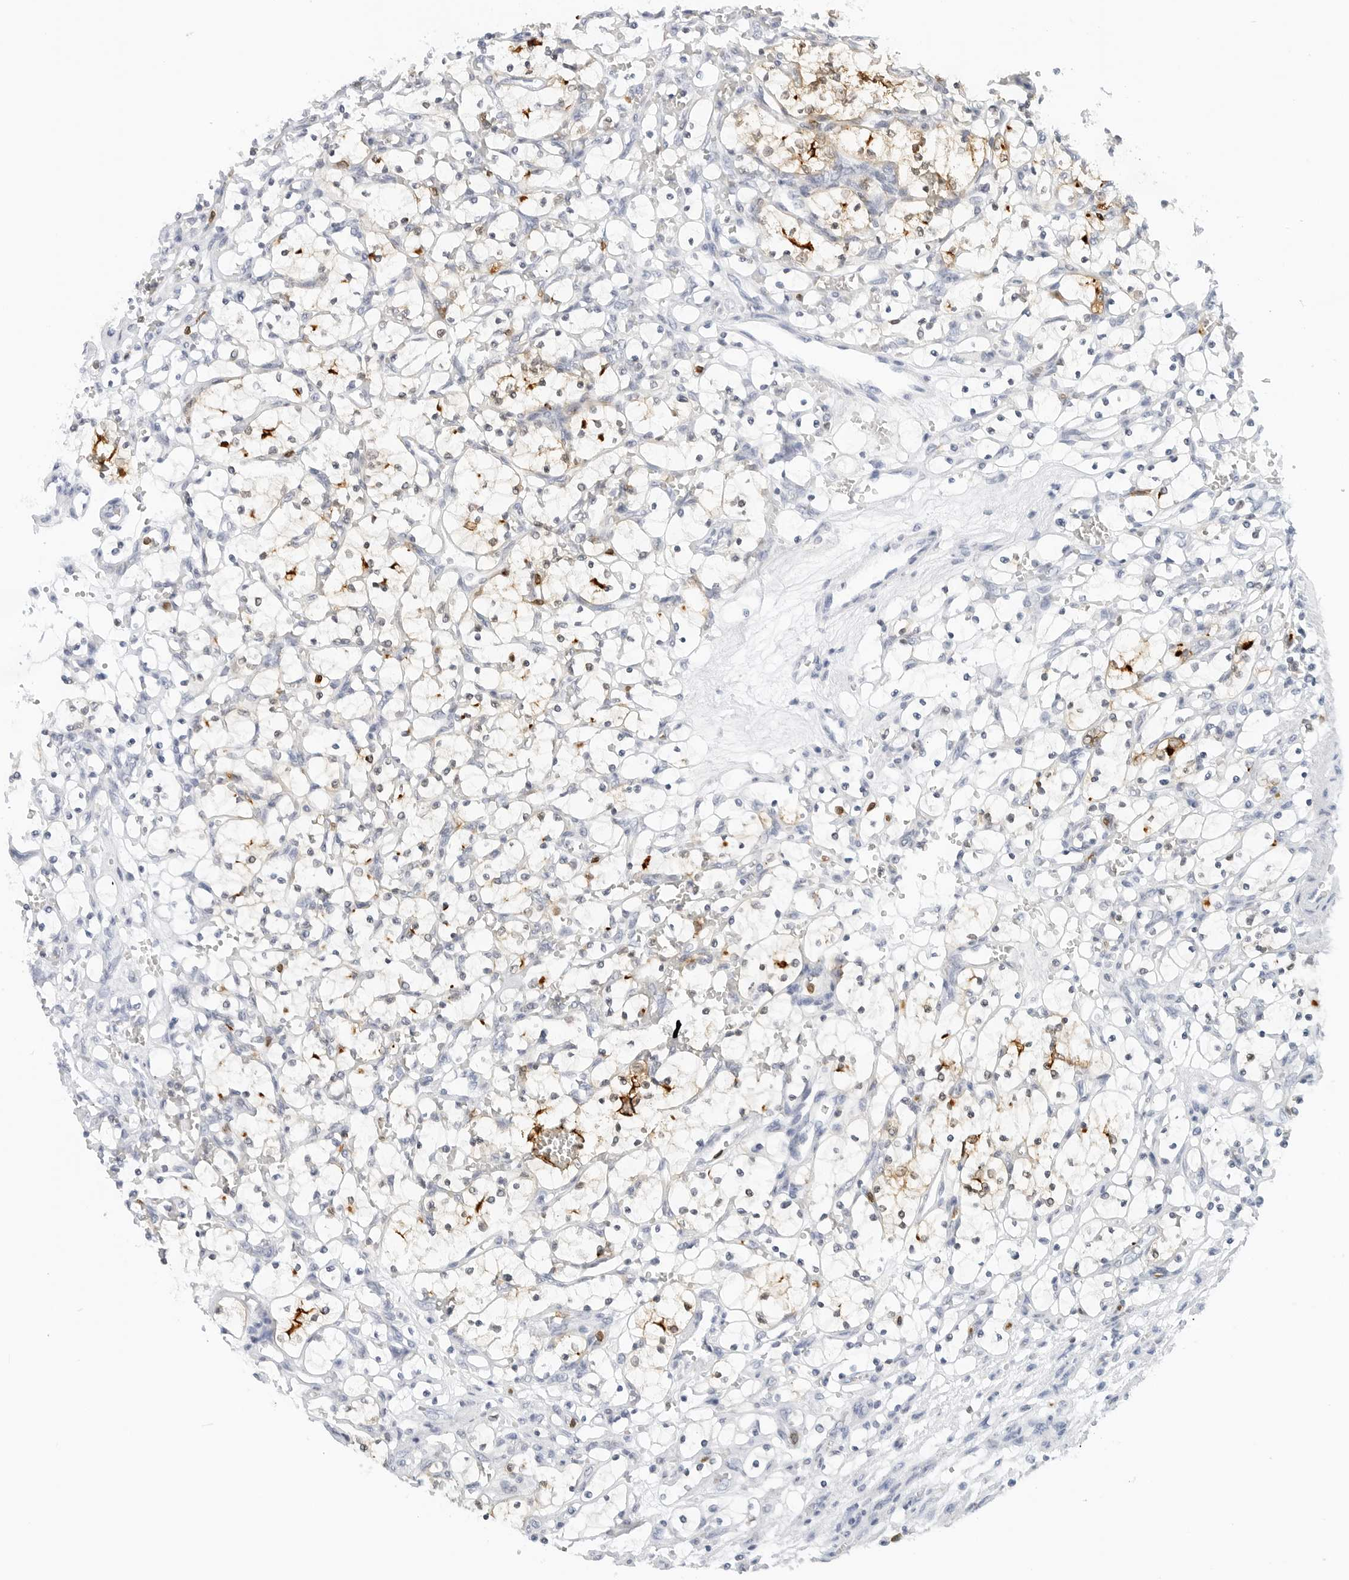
{"staining": {"intensity": "moderate", "quantity": "<25%", "location": "cytoplasmic/membranous"}, "tissue": "renal cancer", "cell_type": "Tumor cells", "image_type": "cancer", "snomed": [{"axis": "morphology", "description": "Adenocarcinoma, NOS"}, {"axis": "topography", "description": "Kidney"}], "caption": "Renal adenocarcinoma stained with a protein marker reveals moderate staining in tumor cells.", "gene": "SLC9A3R1", "patient": {"sex": "female", "age": 69}}